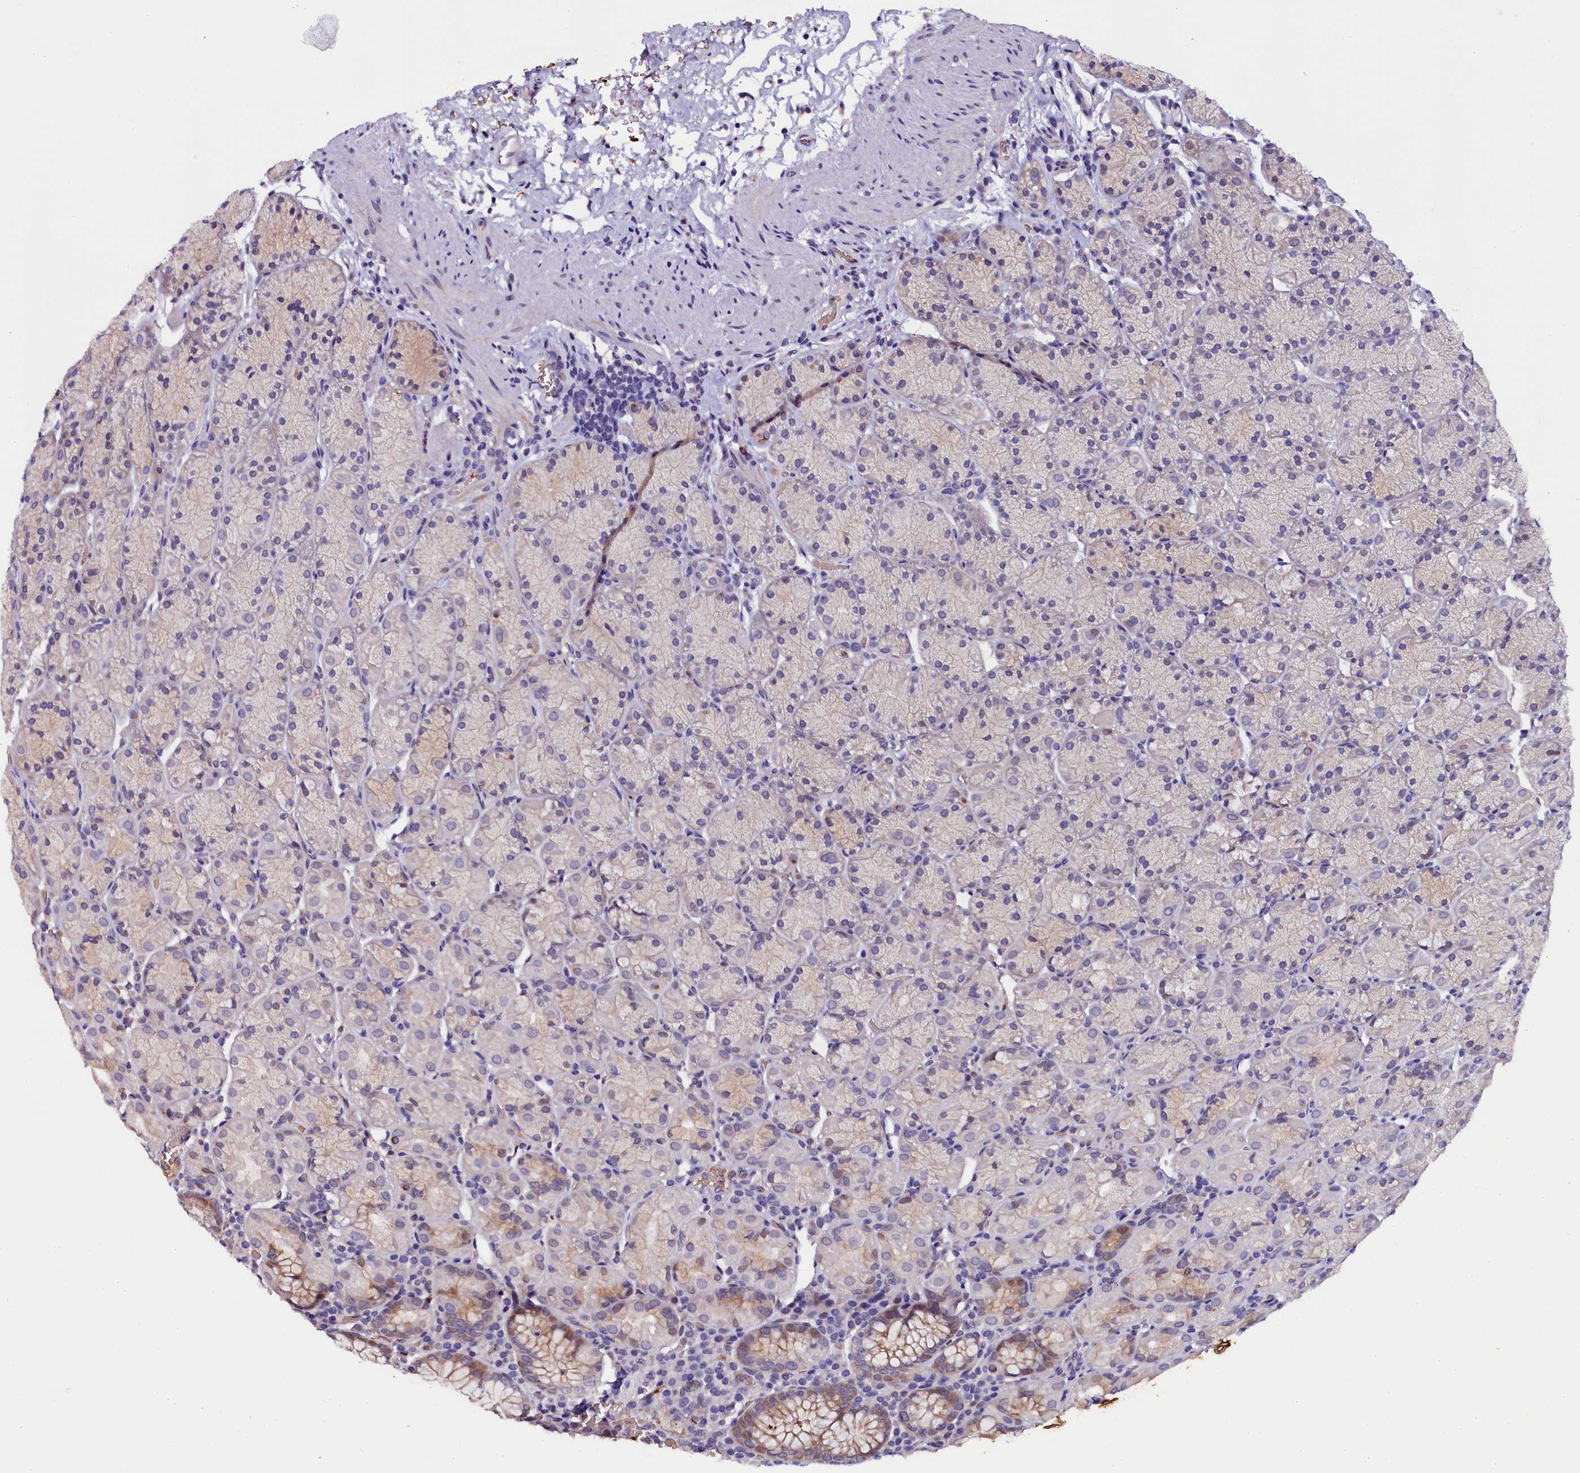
{"staining": {"intensity": "moderate", "quantity": "25%-75%", "location": "cytoplasmic/membranous"}, "tissue": "stomach", "cell_type": "Glandular cells", "image_type": "normal", "snomed": [{"axis": "morphology", "description": "Normal tissue, NOS"}, {"axis": "topography", "description": "Stomach, upper"}, {"axis": "topography", "description": "Stomach, lower"}], "caption": "A photomicrograph of human stomach stained for a protein shows moderate cytoplasmic/membranous brown staining in glandular cells.", "gene": "CTDSPL2", "patient": {"sex": "male", "age": 80}}